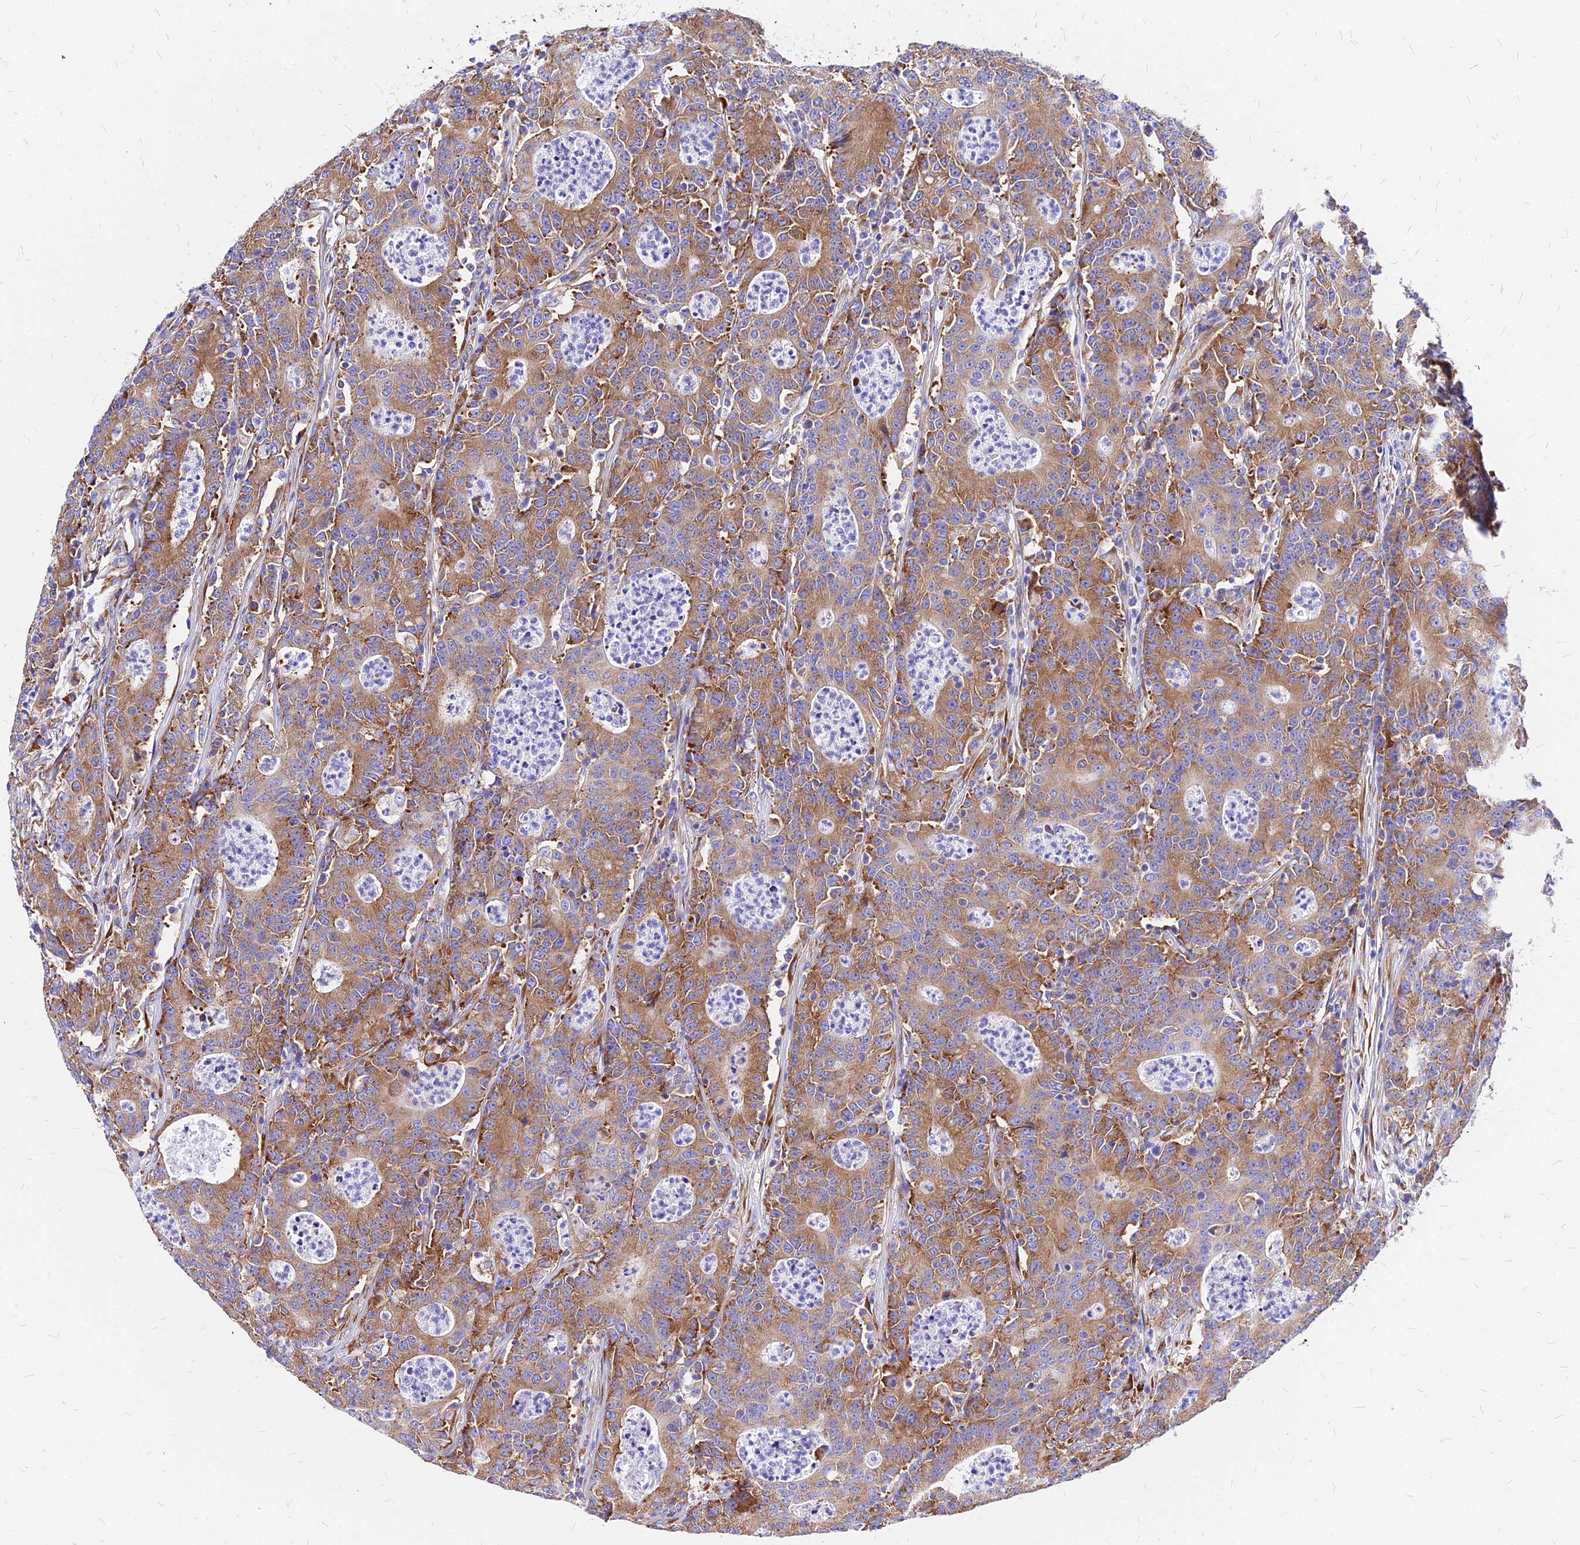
{"staining": {"intensity": "moderate", "quantity": ">75%", "location": "cytoplasmic/membranous"}, "tissue": "colorectal cancer", "cell_type": "Tumor cells", "image_type": "cancer", "snomed": [{"axis": "morphology", "description": "Adenocarcinoma, NOS"}, {"axis": "topography", "description": "Colon"}], "caption": "Tumor cells show medium levels of moderate cytoplasmic/membranous staining in approximately >75% of cells in adenocarcinoma (colorectal).", "gene": "RPL19", "patient": {"sex": "male", "age": 83}}